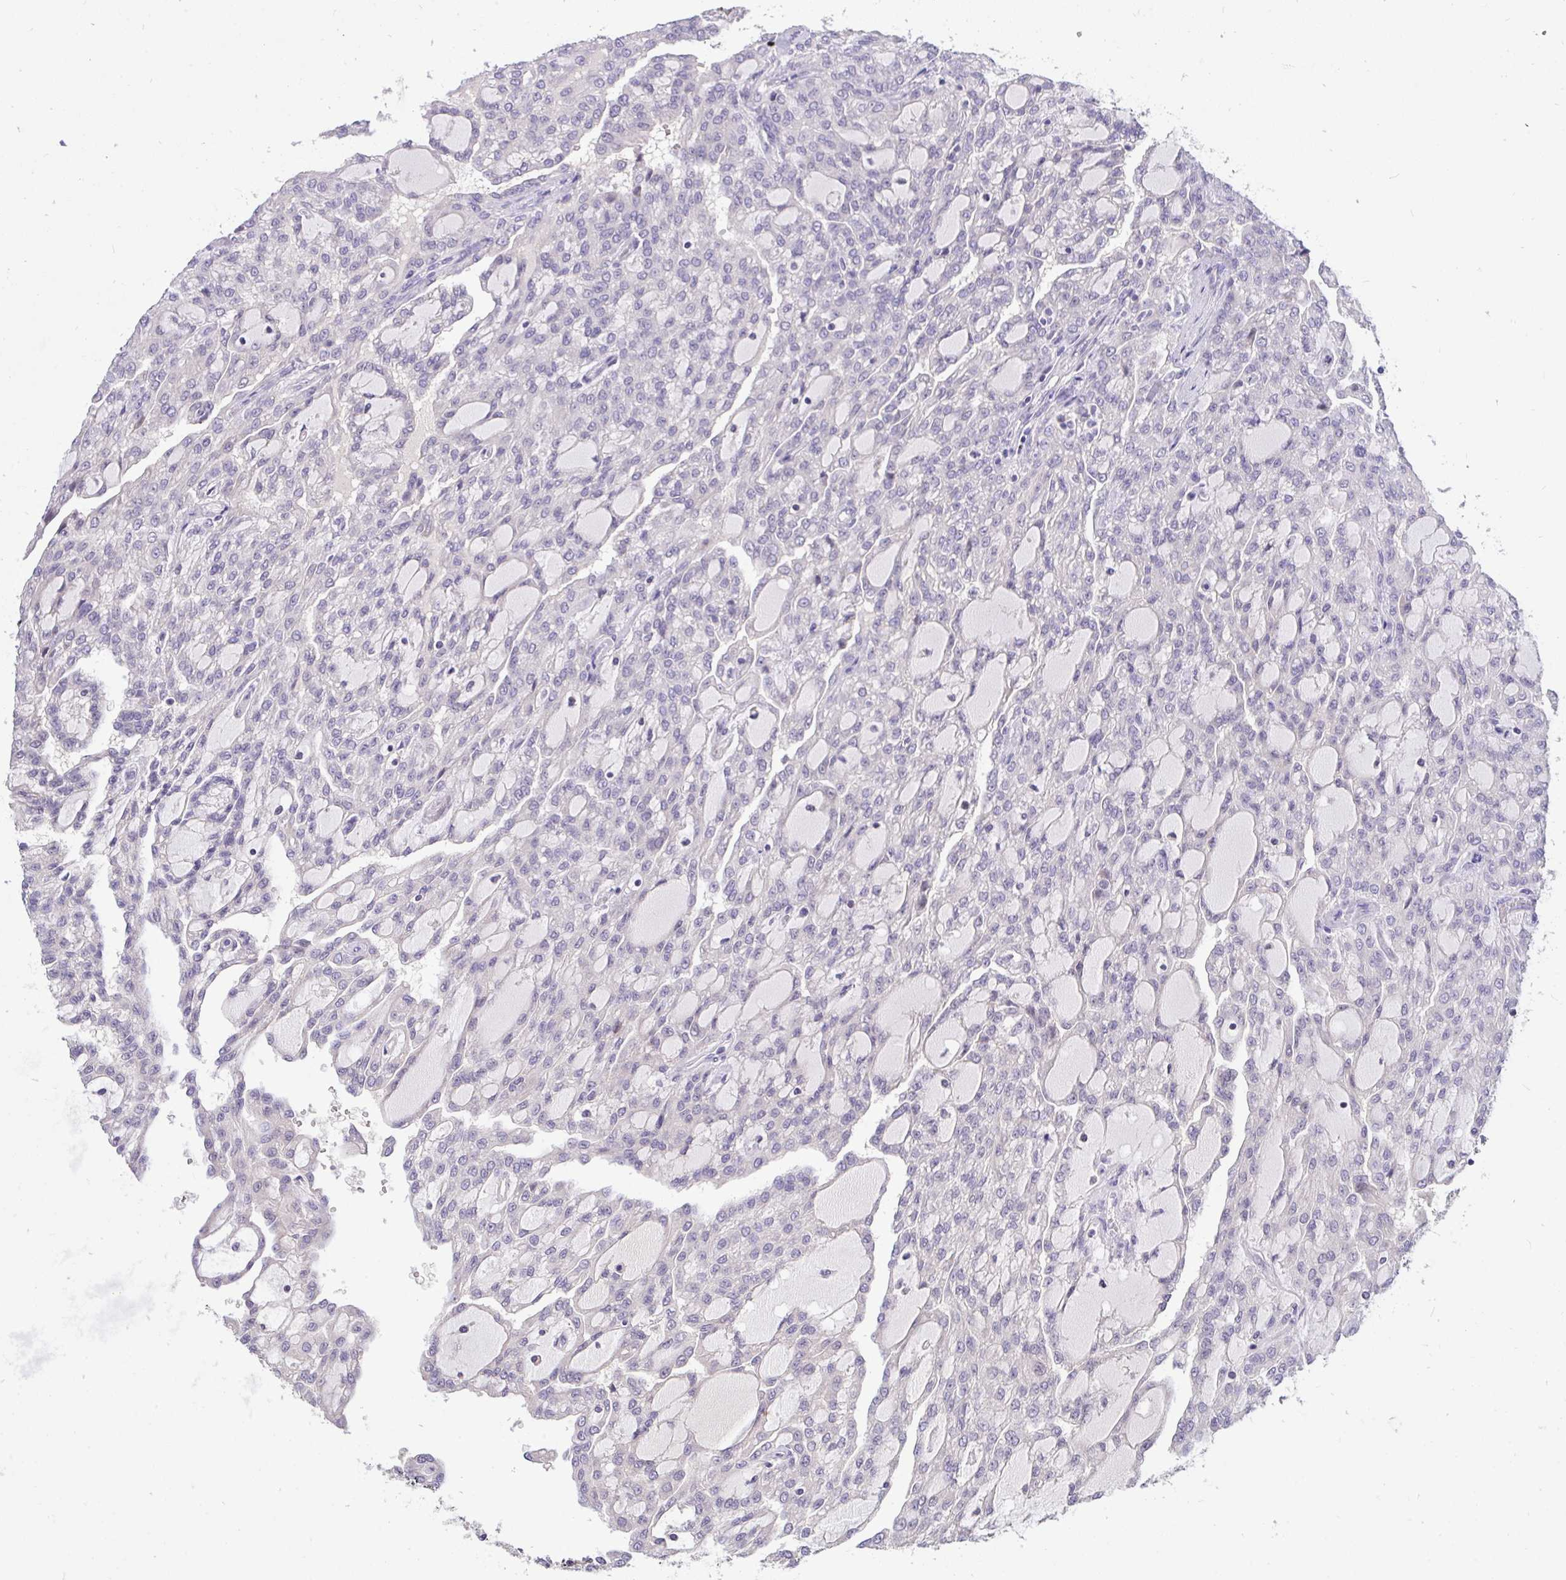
{"staining": {"intensity": "negative", "quantity": "none", "location": "none"}, "tissue": "renal cancer", "cell_type": "Tumor cells", "image_type": "cancer", "snomed": [{"axis": "morphology", "description": "Adenocarcinoma, NOS"}, {"axis": "topography", "description": "Kidney"}], "caption": "Immunohistochemistry of renal adenocarcinoma exhibits no staining in tumor cells.", "gene": "C19orf54", "patient": {"sex": "male", "age": 63}}